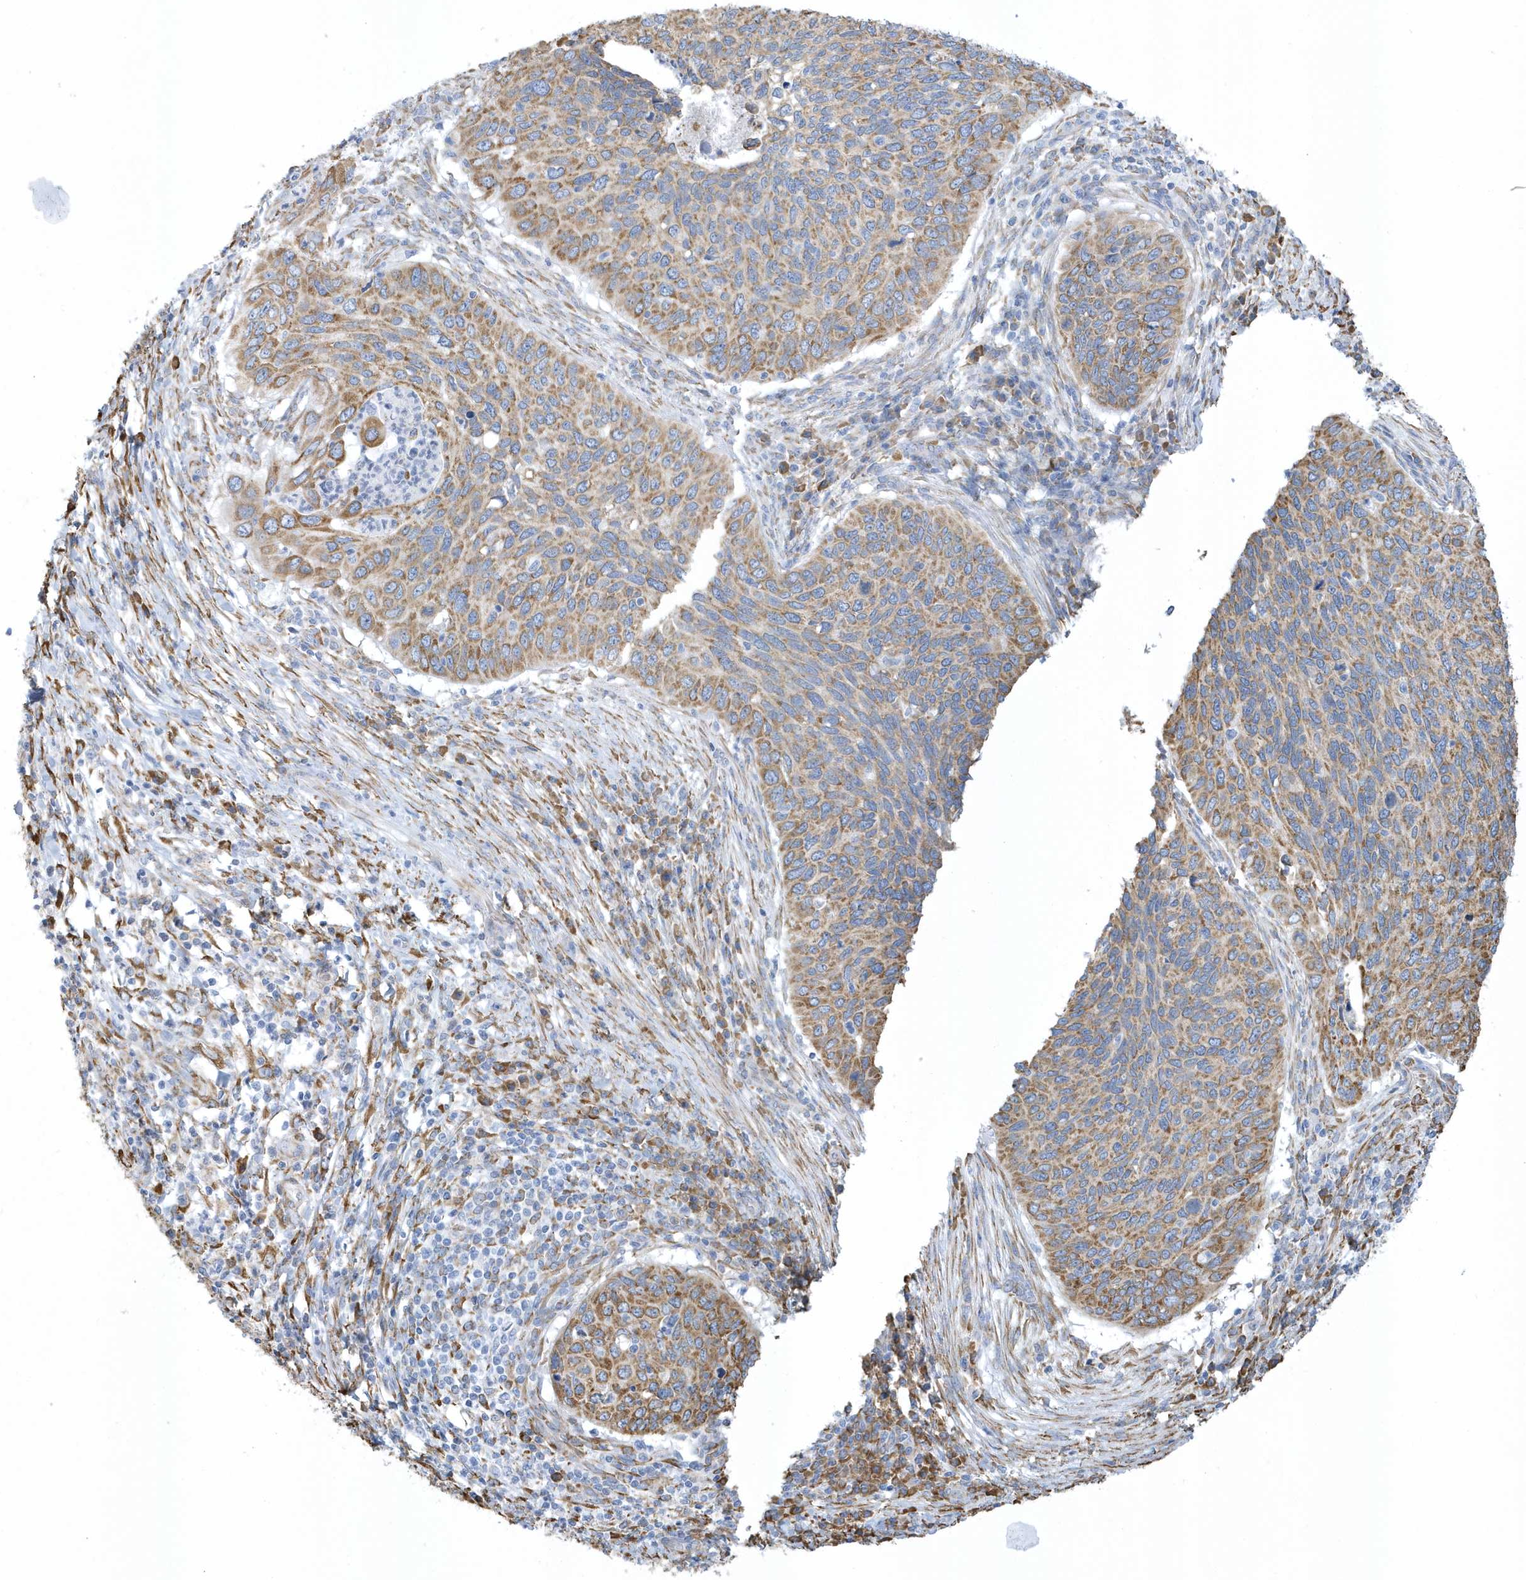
{"staining": {"intensity": "moderate", "quantity": ">75%", "location": "cytoplasmic/membranous"}, "tissue": "cervical cancer", "cell_type": "Tumor cells", "image_type": "cancer", "snomed": [{"axis": "morphology", "description": "Squamous cell carcinoma, NOS"}, {"axis": "topography", "description": "Cervix"}], "caption": "Immunohistochemical staining of human cervical cancer (squamous cell carcinoma) demonstrates moderate cytoplasmic/membranous protein expression in approximately >75% of tumor cells. Nuclei are stained in blue.", "gene": "DCAF1", "patient": {"sex": "female", "age": 38}}